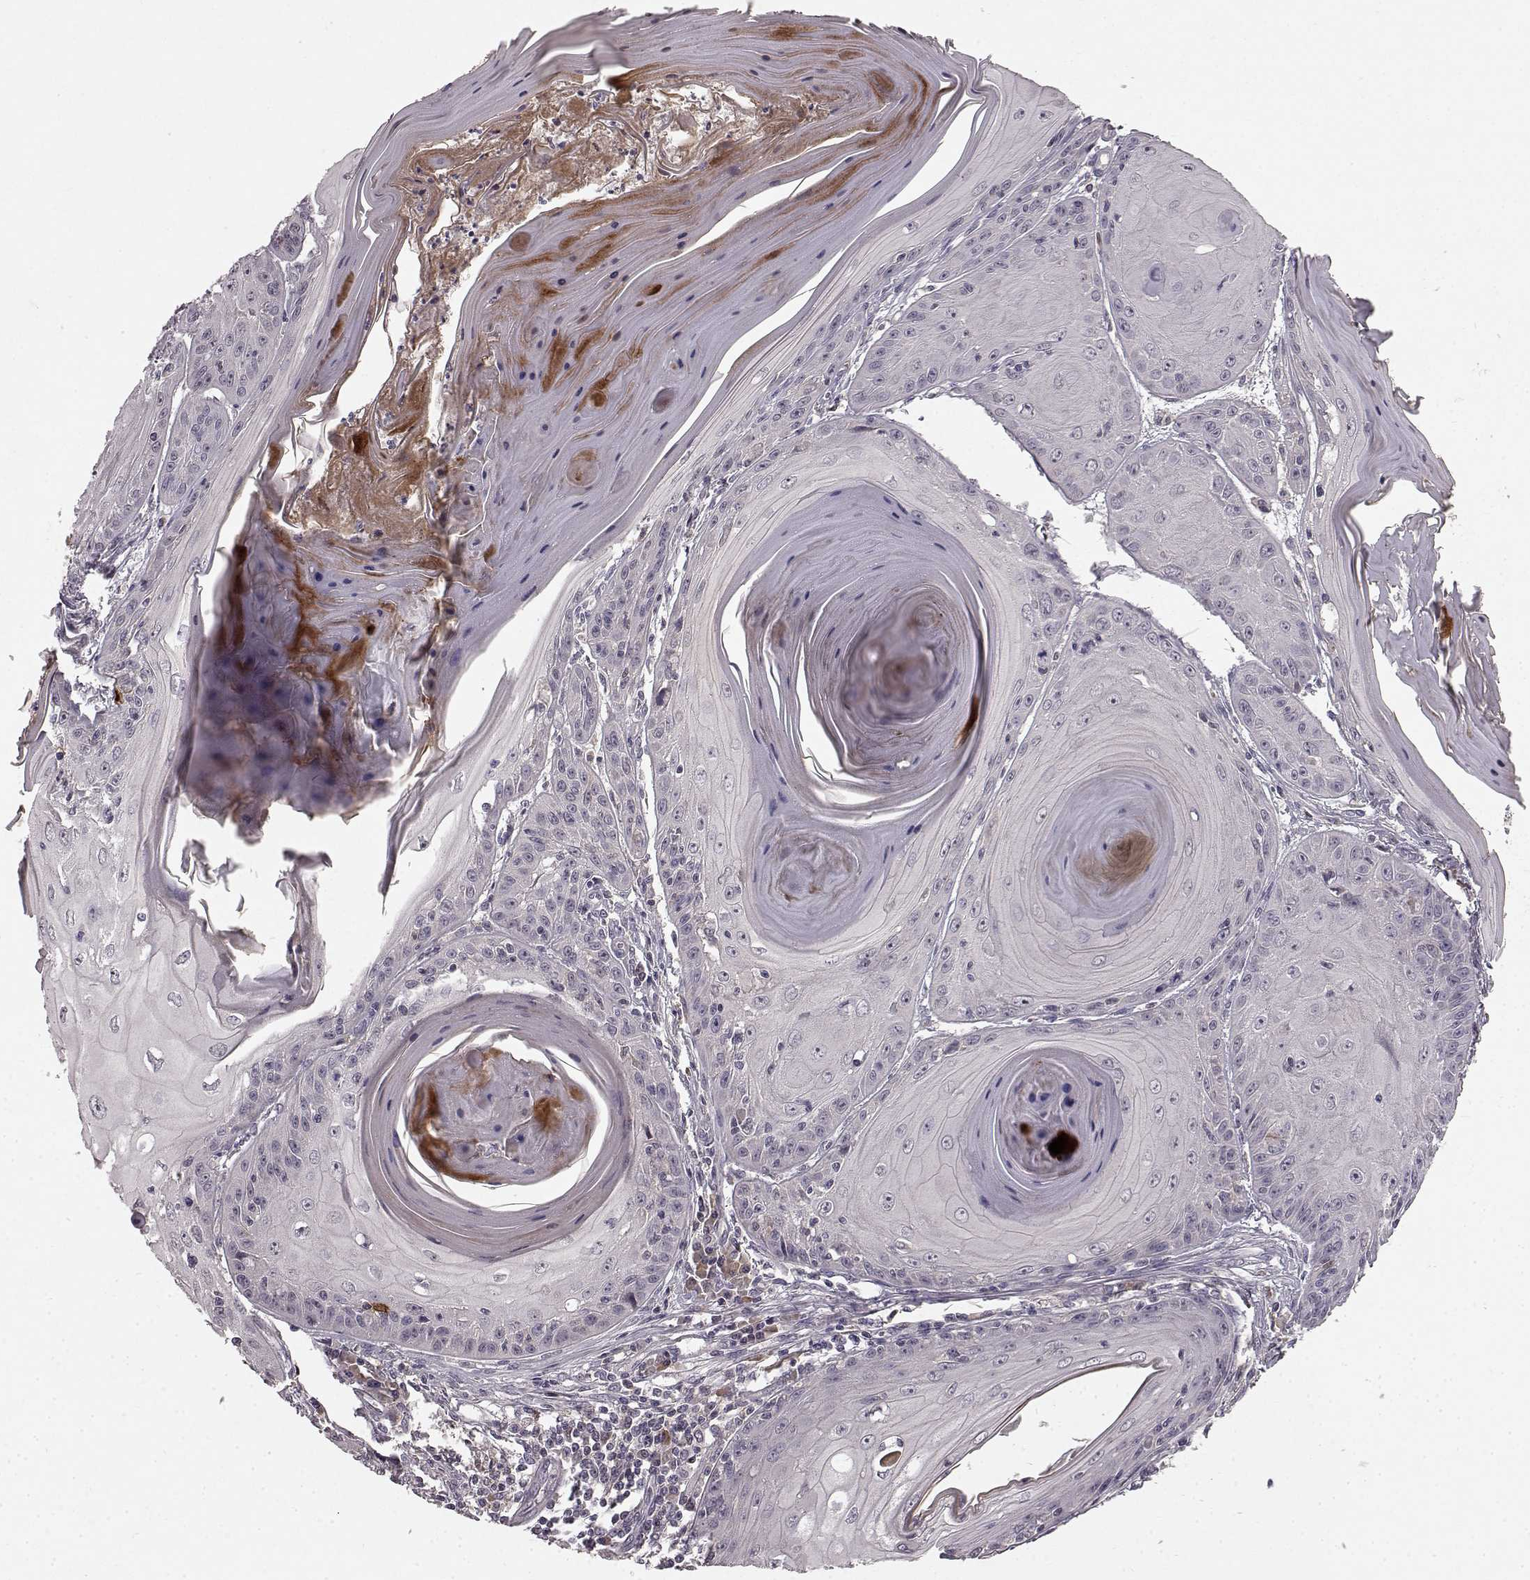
{"staining": {"intensity": "negative", "quantity": "none", "location": "none"}, "tissue": "skin cancer", "cell_type": "Tumor cells", "image_type": "cancer", "snomed": [{"axis": "morphology", "description": "Squamous cell carcinoma, NOS"}, {"axis": "topography", "description": "Skin"}, {"axis": "topography", "description": "Vulva"}], "caption": "The histopathology image shows no significant expression in tumor cells of squamous cell carcinoma (skin). (DAB (3,3'-diaminobenzidine) immunohistochemistry, high magnification).", "gene": "SLC22A18", "patient": {"sex": "female", "age": 85}}